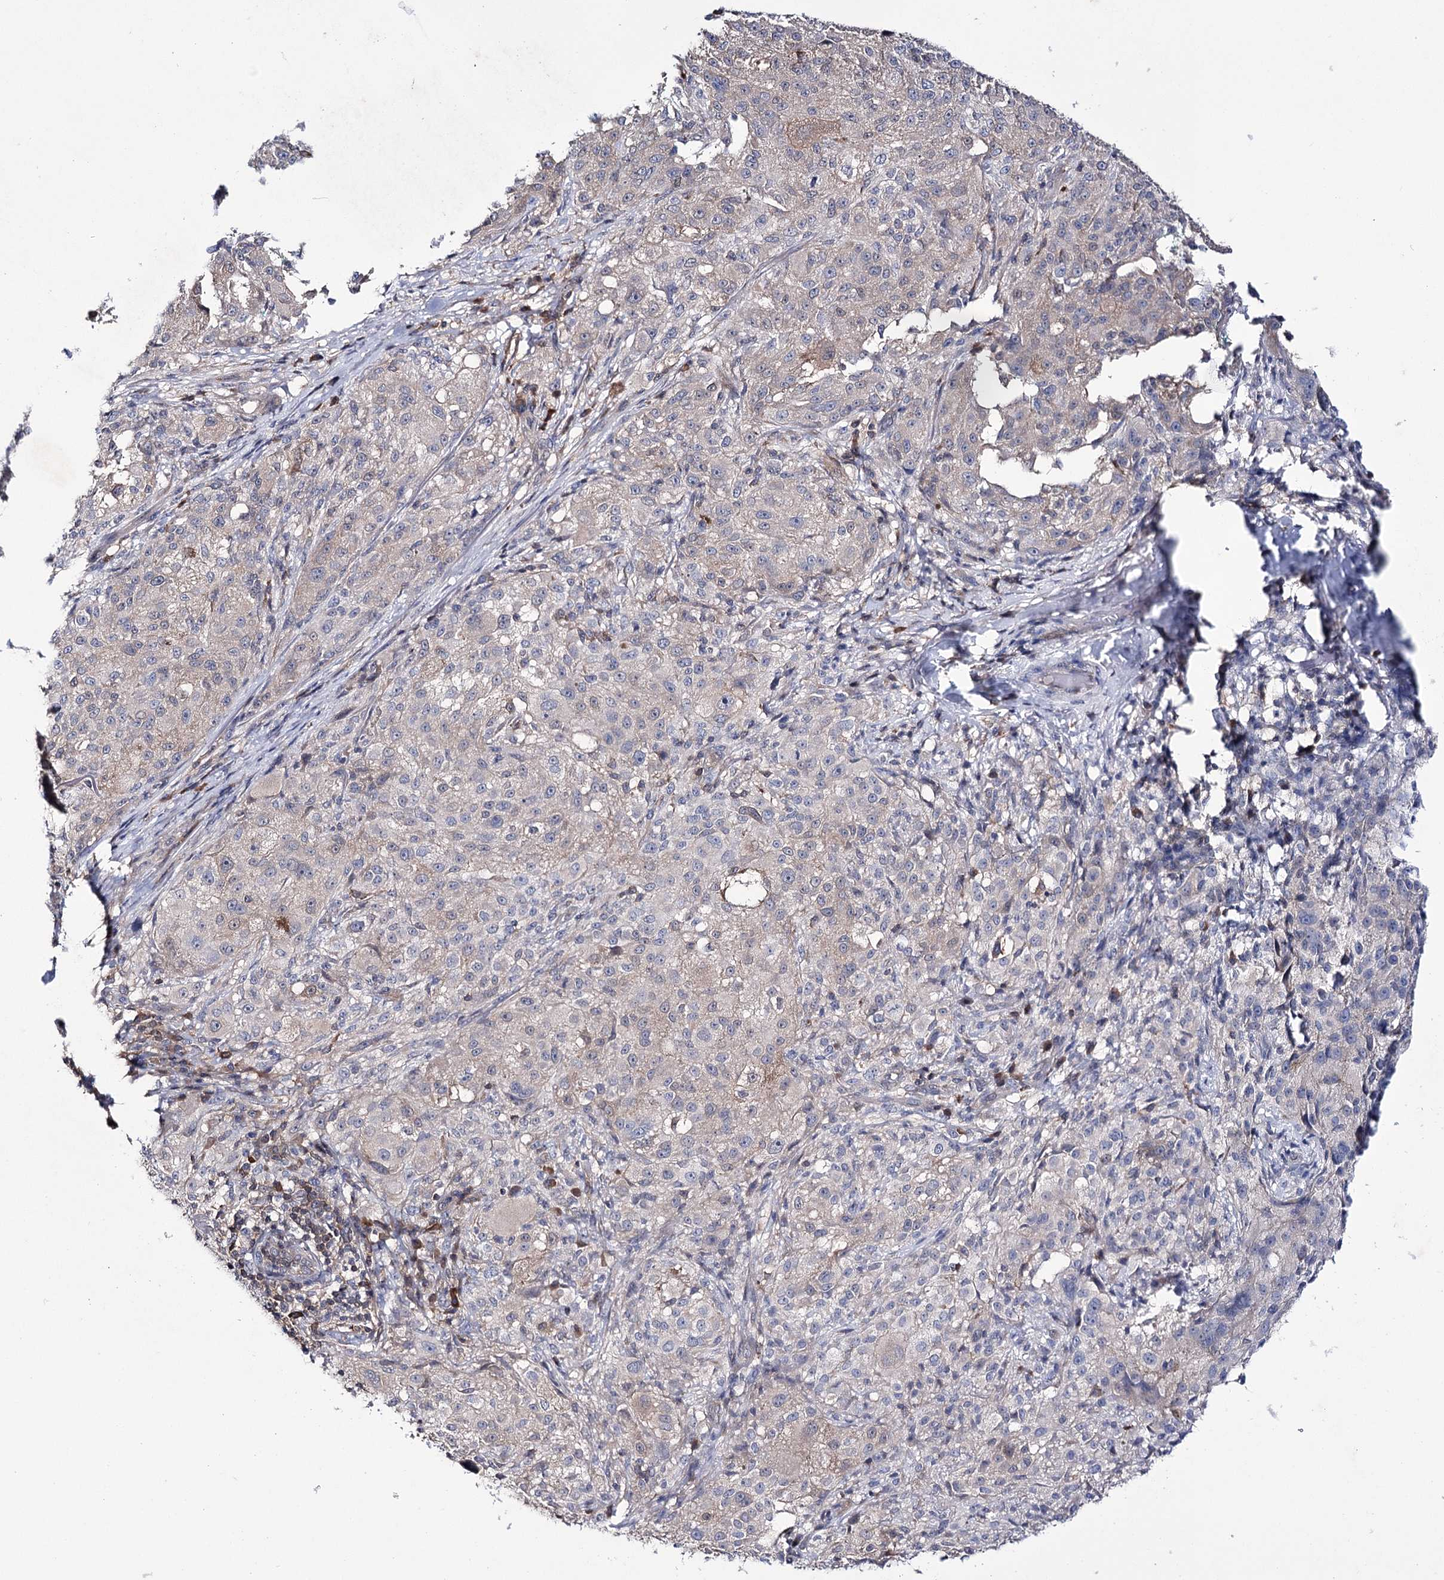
{"staining": {"intensity": "negative", "quantity": "none", "location": "none"}, "tissue": "melanoma", "cell_type": "Tumor cells", "image_type": "cancer", "snomed": [{"axis": "morphology", "description": "Necrosis, NOS"}, {"axis": "morphology", "description": "Malignant melanoma, NOS"}, {"axis": "topography", "description": "Skin"}], "caption": "Malignant melanoma was stained to show a protein in brown. There is no significant staining in tumor cells.", "gene": "PTER", "patient": {"sex": "female", "age": 87}}